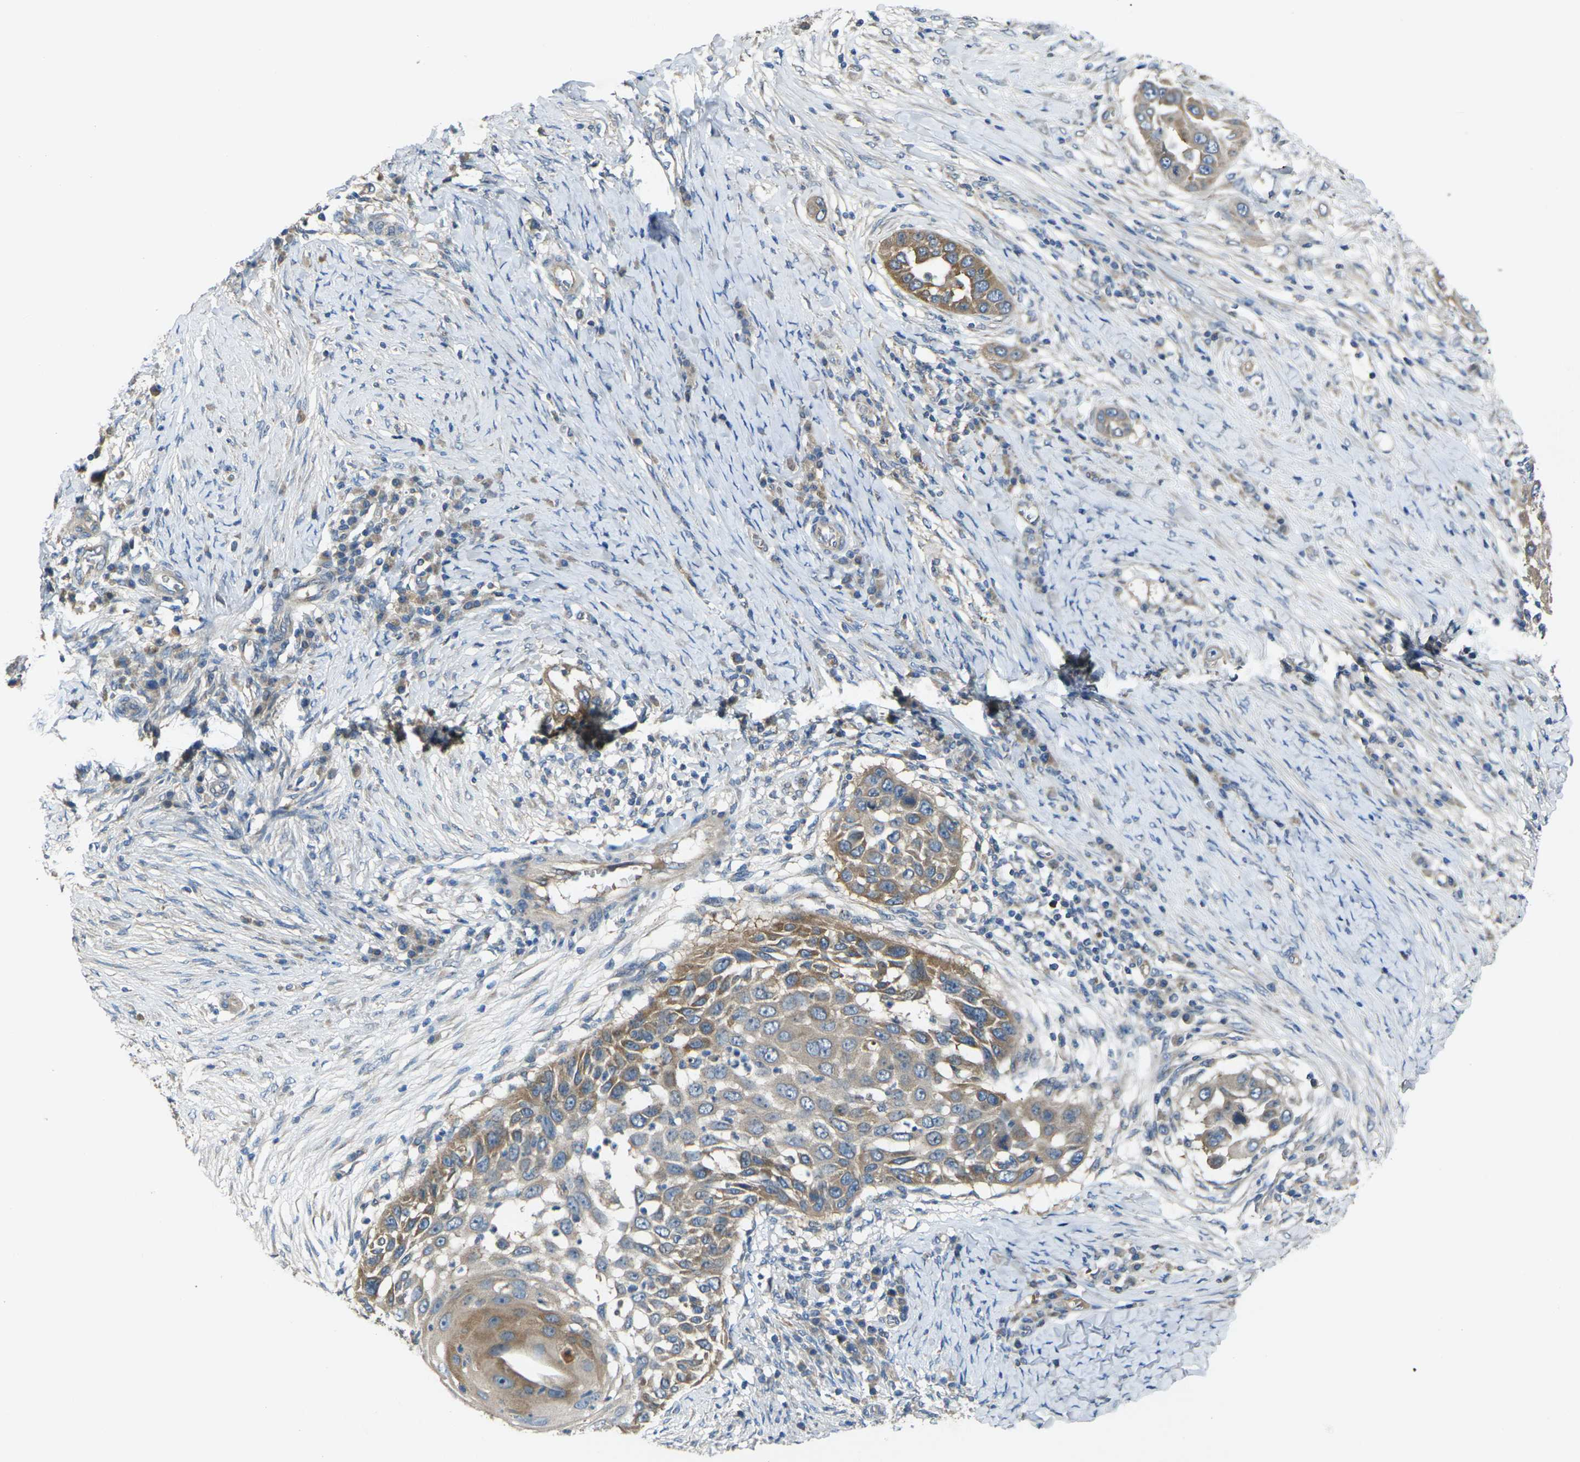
{"staining": {"intensity": "moderate", "quantity": "25%-75%", "location": "cytoplasmic/membranous"}, "tissue": "skin cancer", "cell_type": "Tumor cells", "image_type": "cancer", "snomed": [{"axis": "morphology", "description": "Squamous cell carcinoma, NOS"}, {"axis": "topography", "description": "Skin"}], "caption": "Human skin squamous cell carcinoma stained for a protein (brown) reveals moderate cytoplasmic/membranous positive expression in about 25%-75% of tumor cells.", "gene": "GNA12", "patient": {"sex": "female", "age": 44}}